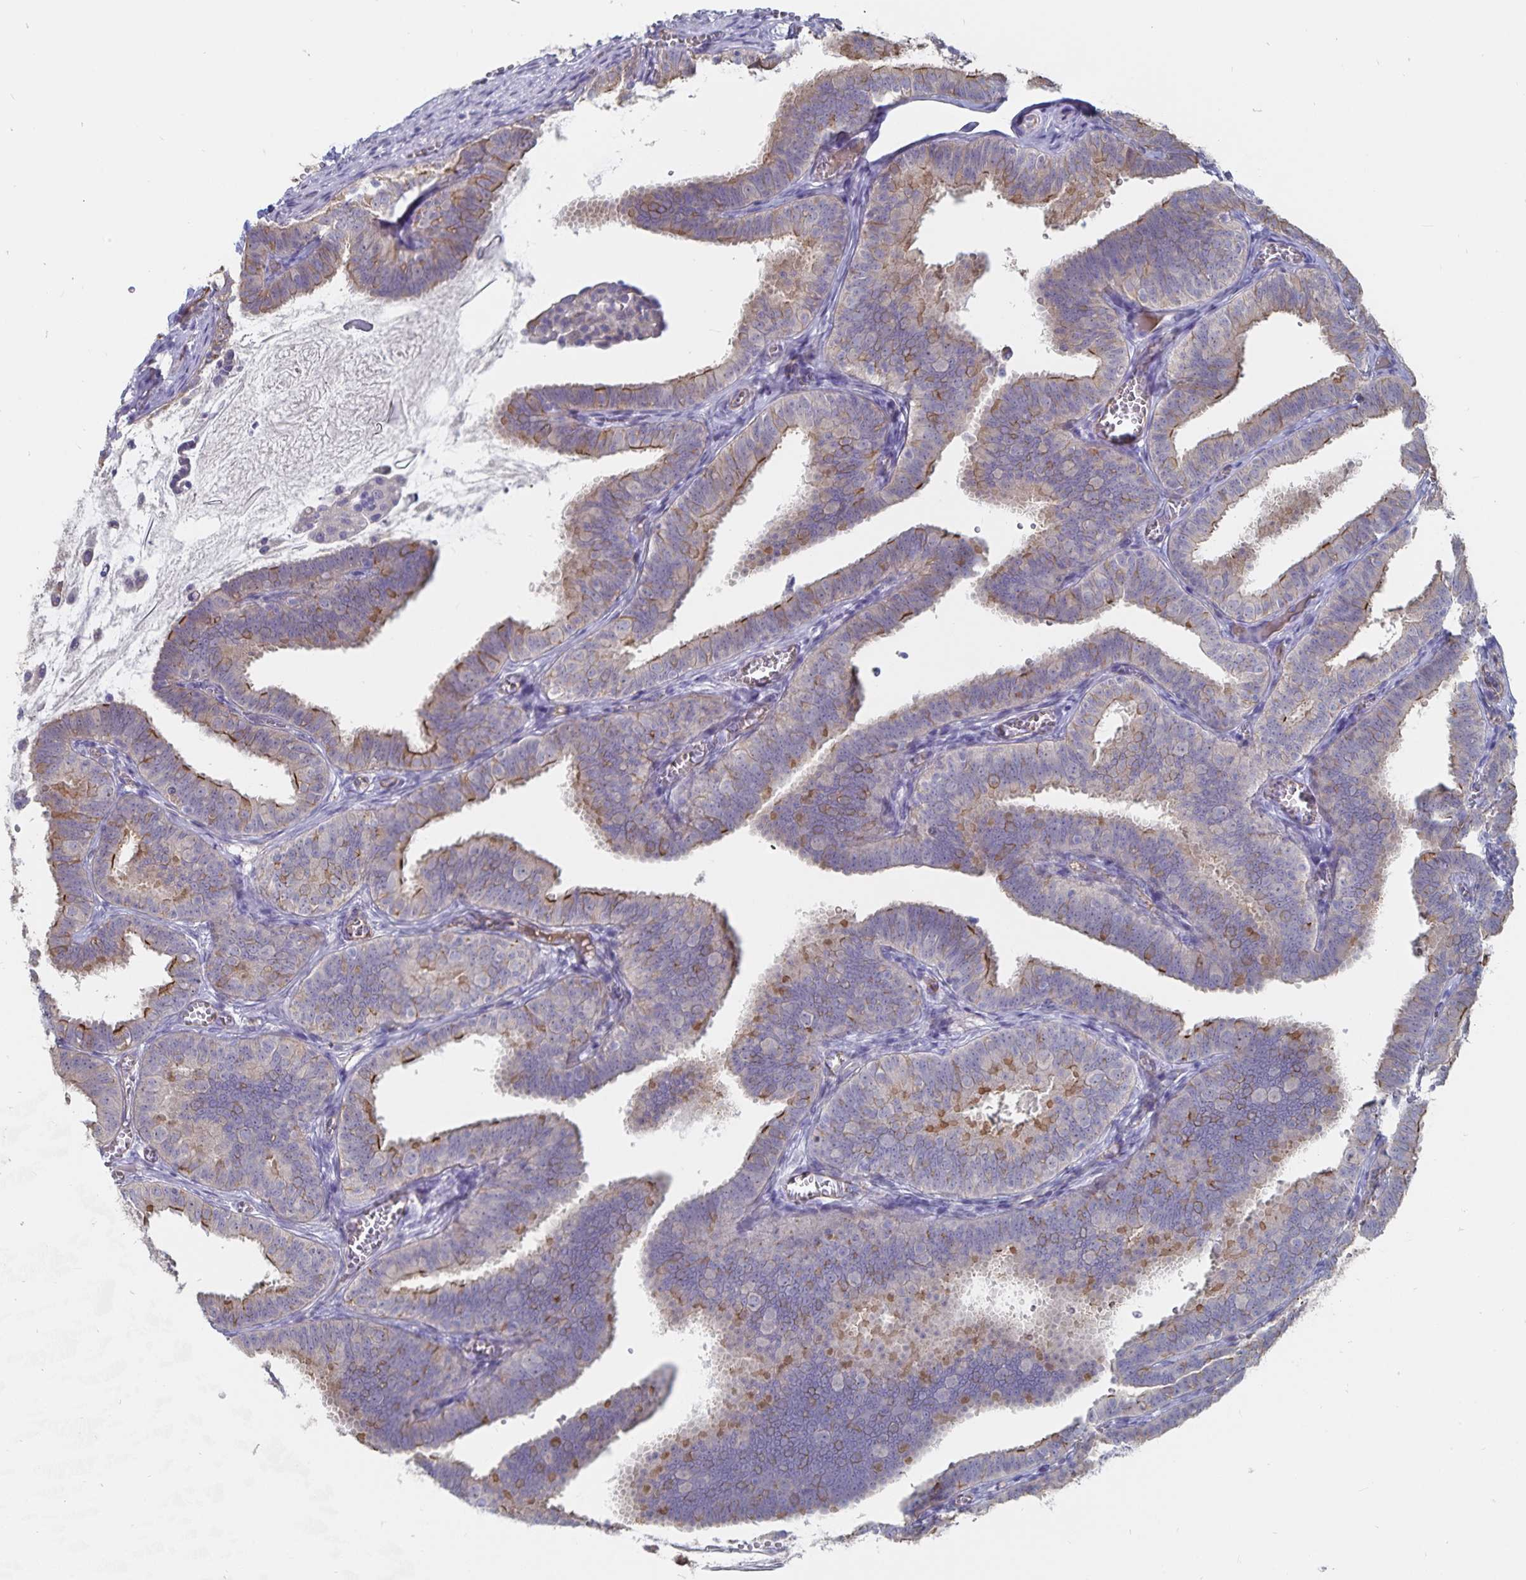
{"staining": {"intensity": "moderate", "quantity": "<25%", "location": "cytoplasmic/membranous"}, "tissue": "fallopian tube", "cell_type": "Glandular cells", "image_type": "normal", "snomed": [{"axis": "morphology", "description": "Normal tissue, NOS"}, {"axis": "topography", "description": "Fallopian tube"}], "caption": "Protein expression analysis of normal fallopian tube exhibits moderate cytoplasmic/membranous expression in about <25% of glandular cells. (brown staining indicates protein expression, while blue staining denotes nuclei).", "gene": "SSTR1", "patient": {"sex": "female", "age": 25}}